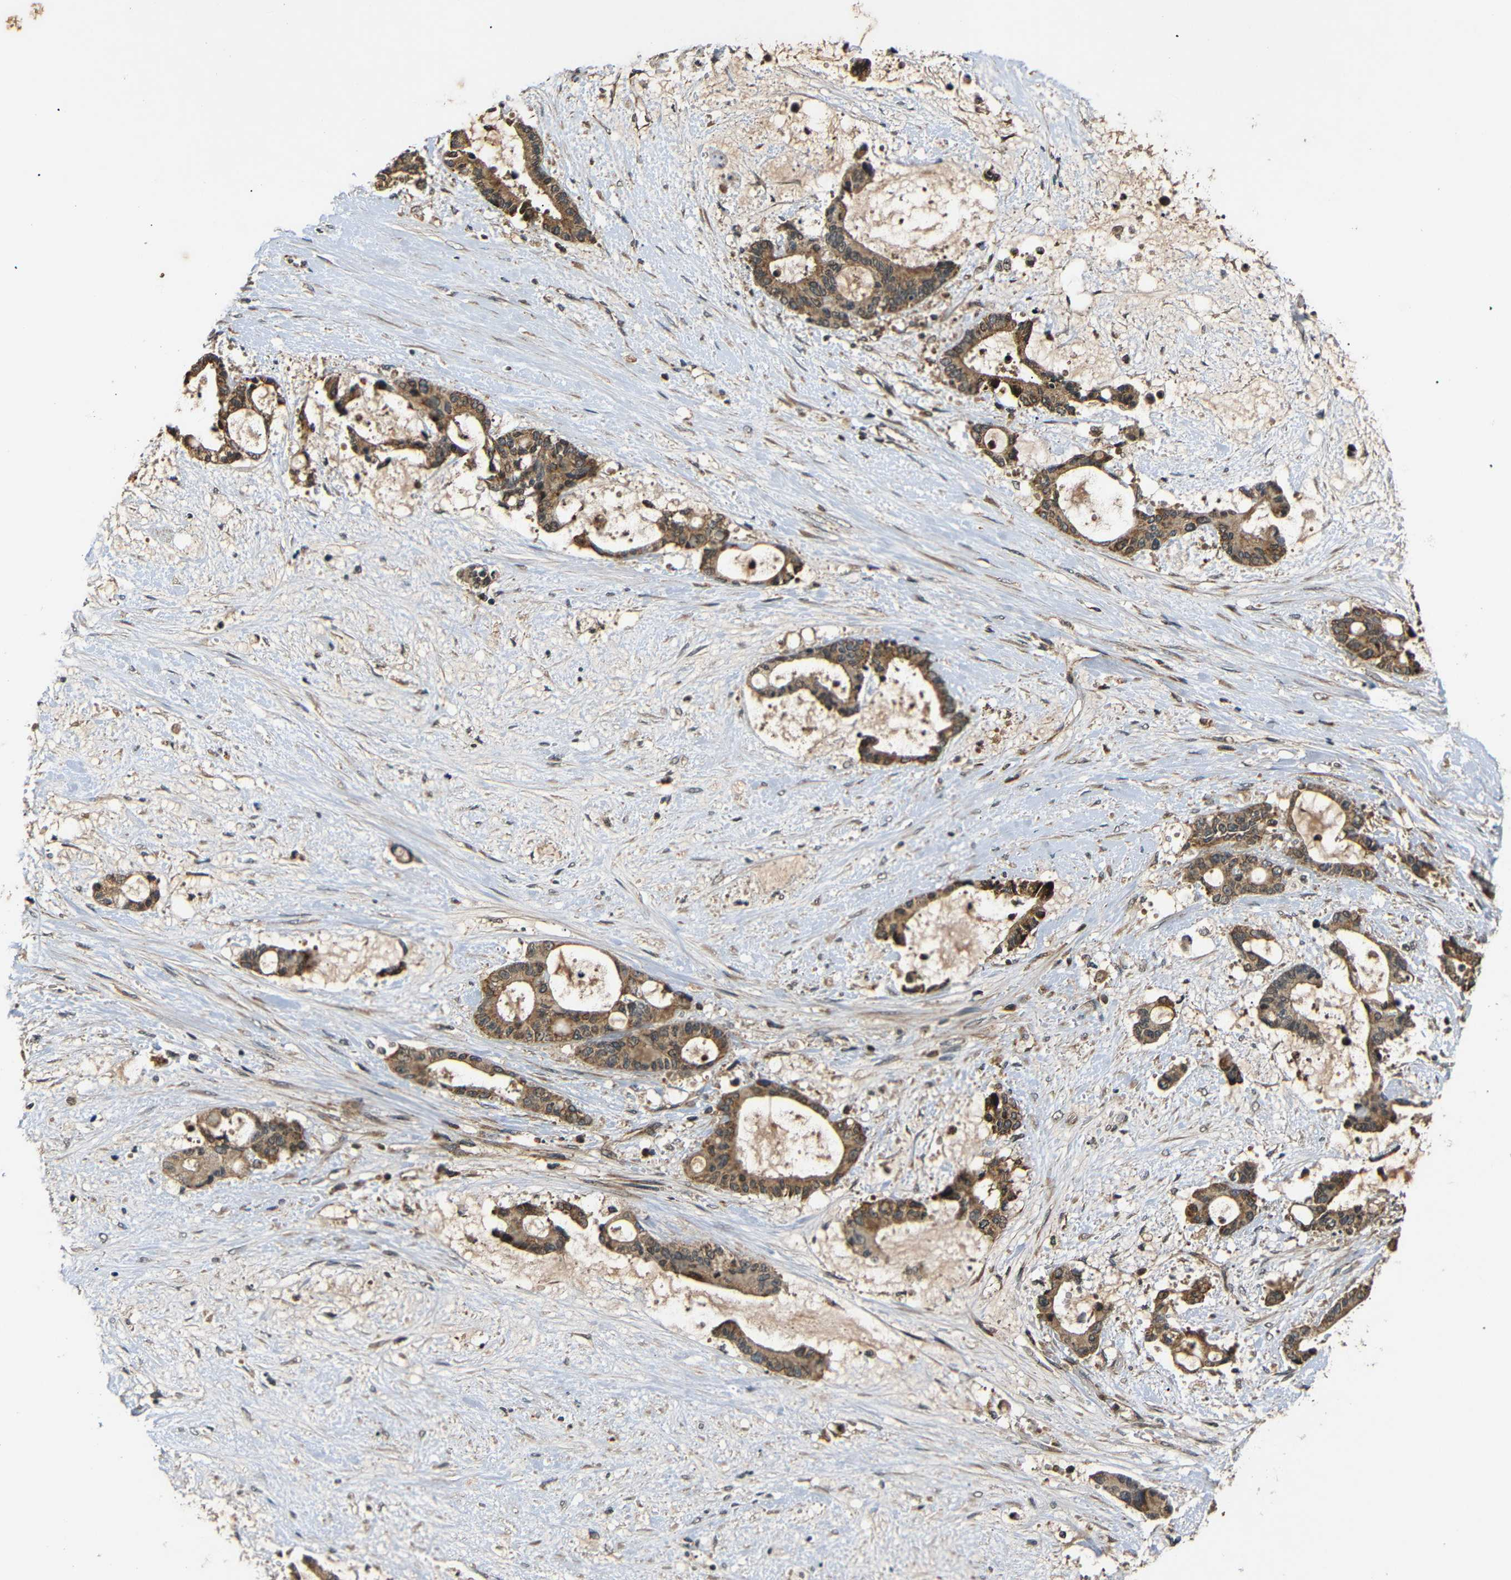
{"staining": {"intensity": "moderate", "quantity": ">75%", "location": "cytoplasmic/membranous"}, "tissue": "liver cancer", "cell_type": "Tumor cells", "image_type": "cancer", "snomed": [{"axis": "morphology", "description": "Normal tissue, NOS"}, {"axis": "morphology", "description": "Cholangiocarcinoma"}, {"axis": "topography", "description": "Liver"}, {"axis": "topography", "description": "Peripheral nerve tissue"}], "caption": "Immunohistochemistry (IHC) image of neoplastic tissue: human liver cancer (cholangiocarcinoma) stained using immunohistochemistry (IHC) demonstrates medium levels of moderate protein expression localized specifically in the cytoplasmic/membranous of tumor cells, appearing as a cytoplasmic/membranous brown color.", "gene": "TANK", "patient": {"sex": "female", "age": 73}}